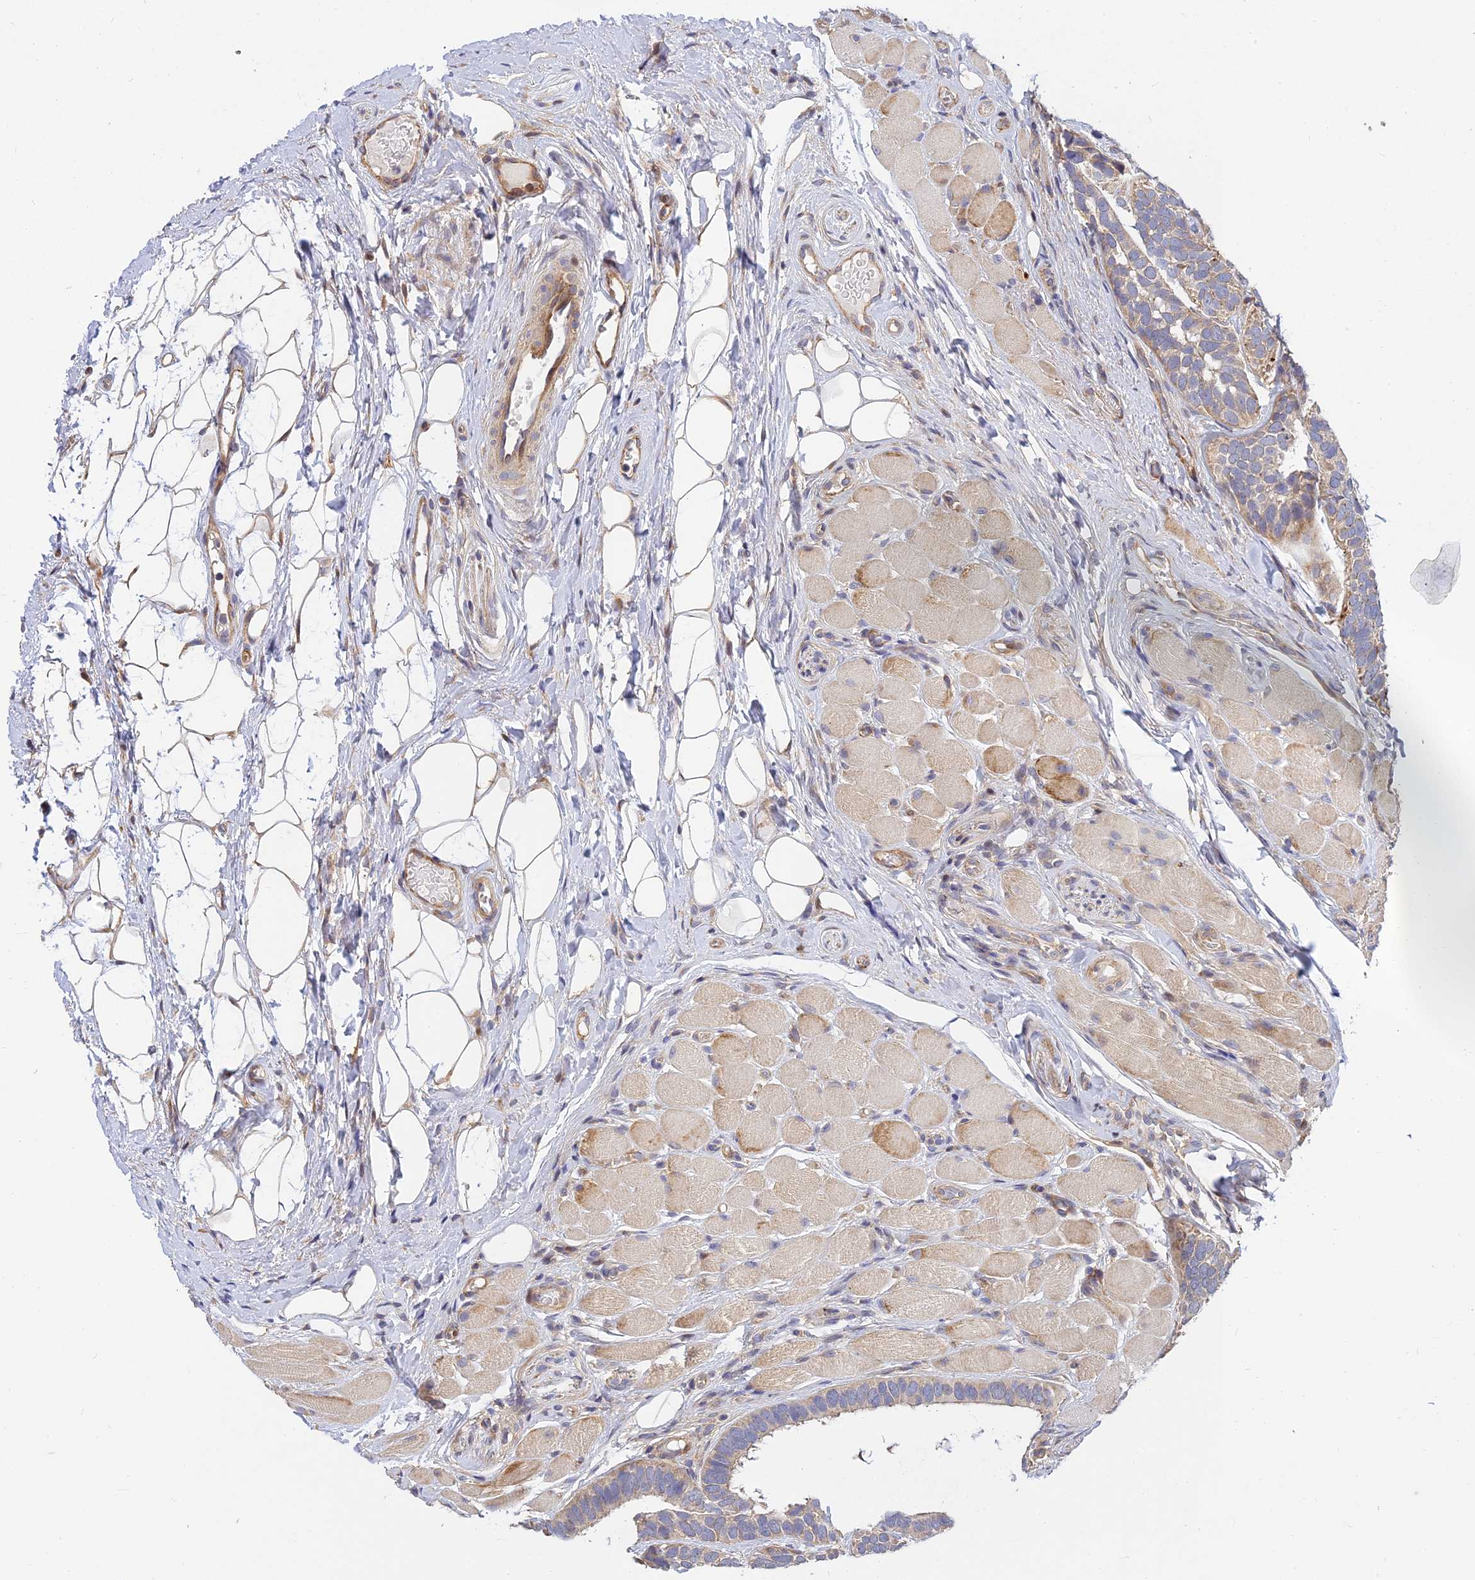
{"staining": {"intensity": "weak", "quantity": ">75%", "location": "cytoplasmic/membranous"}, "tissue": "skin cancer", "cell_type": "Tumor cells", "image_type": "cancer", "snomed": [{"axis": "morphology", "description": "Basal cell carcinoma"}, {"axis": "topography", "description": "Skin"}], "caption": "A low amount of weak cytoplasmic/membranous positivity is seen in about >75% of tumor cells in skin cancer tissue.", "gene": "ARL8B", "patient": {"sex": "male", "age": 62}}